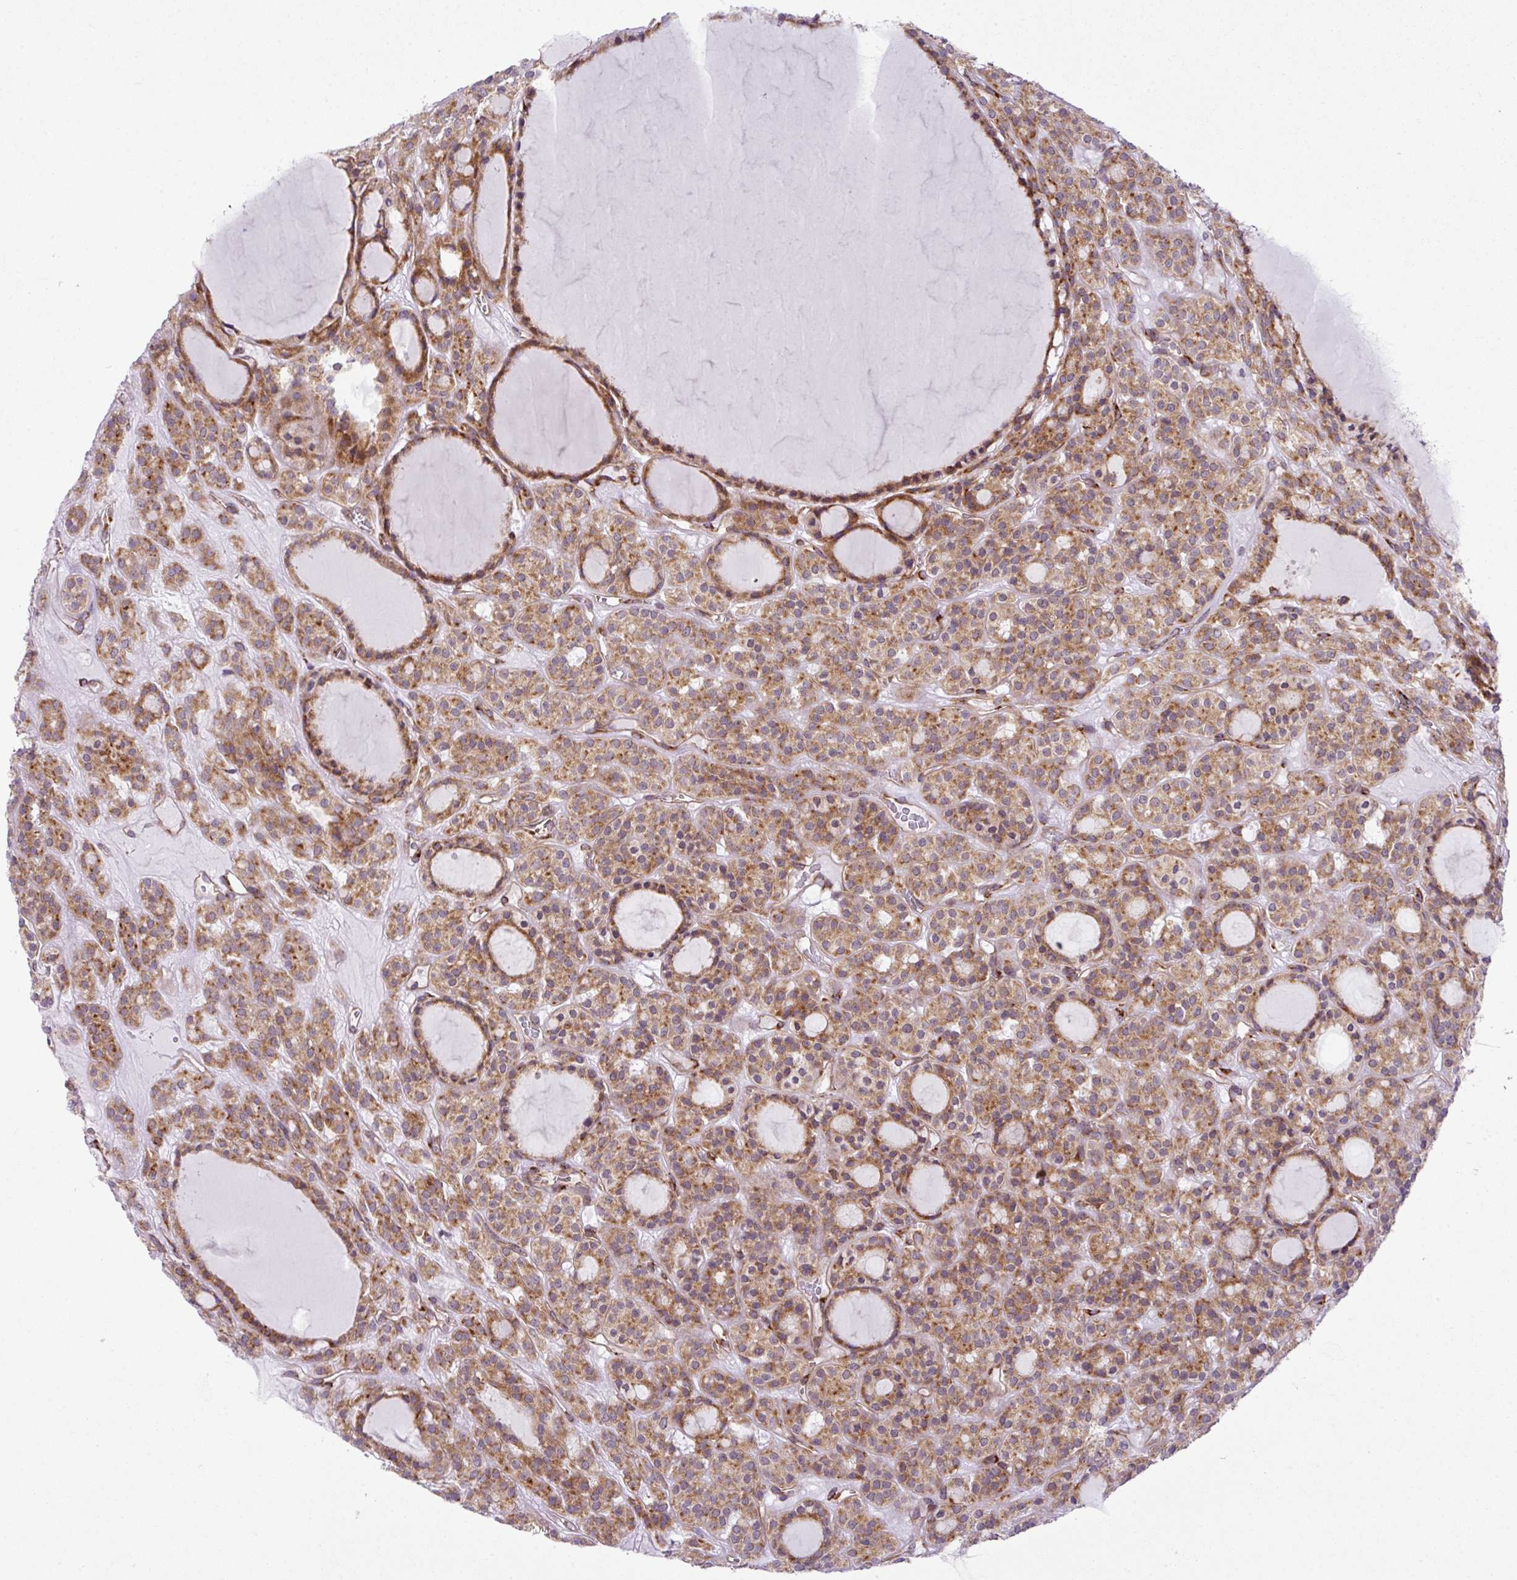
{"staining": {"intensity": "moderate", "quantity": ">75%", "location": "cytoplasmic/membranous"}, "tissue": "thyroid cancer", "cell_type": "Tumor cells", "image_type": "cancer", "snomed": [{"axis": "morphology", "description": "Follicular adenoma carcinoma, NOS"}, {"axis": "topography", "description": "Thyroid gland"}], "caption": "Protein analysis of thyroid cancer tissue exhibits moderate cytoplasmic/membranous positivity in about >75% of tumor cells.", "gene": "CFAP97", "patient": {"sex": "female", "age": 63}}